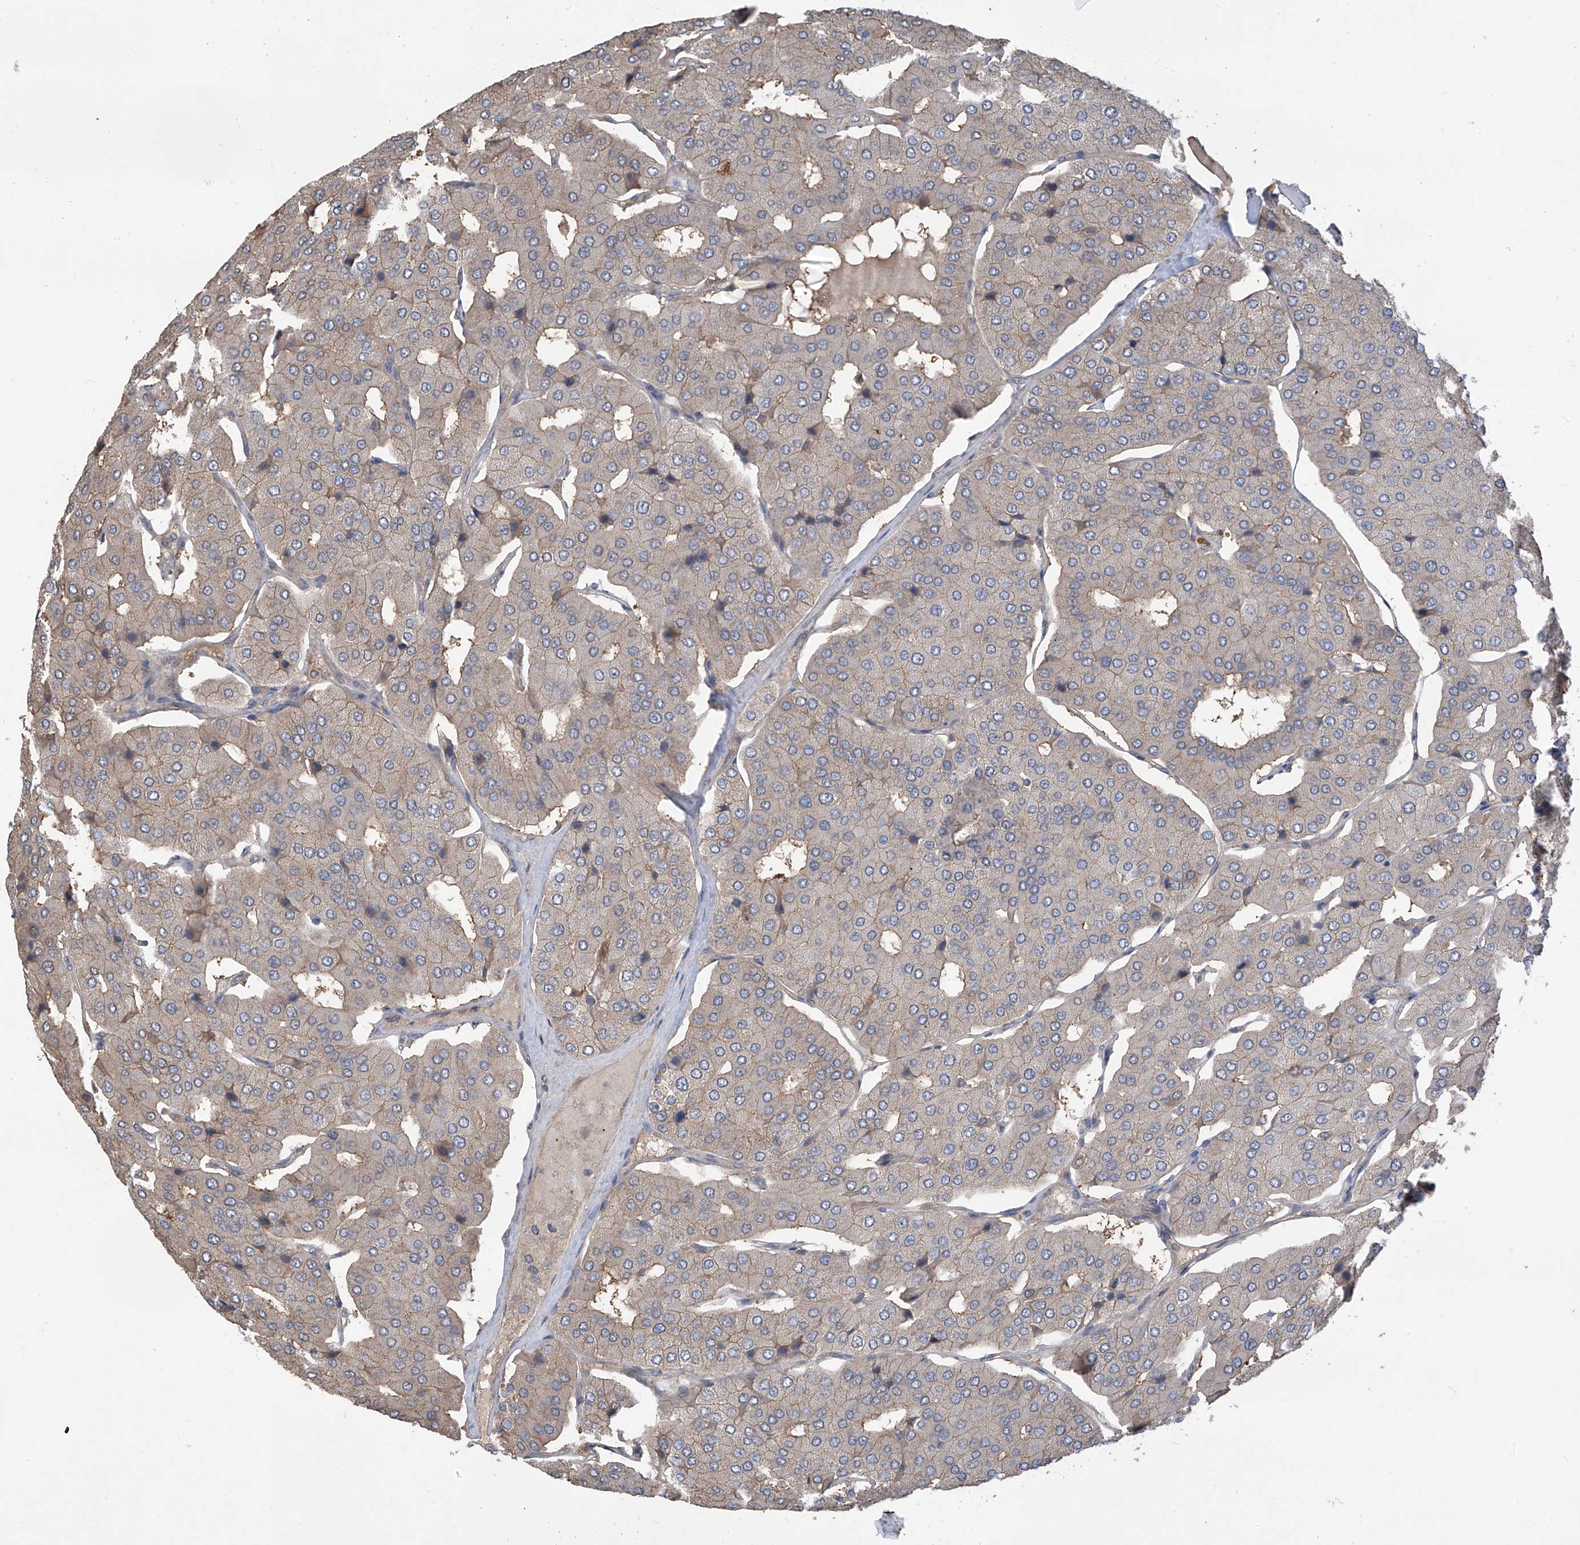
{"staining": {"intensity": "weak", "quantity": "<25%", "location": "cytoplasmic/membranous"}, "tissue": "parathyroid gland", "cell_type": "Glandular cells", "image_type": "normal", "snomed": [{"axis": "morphology", "description": "Normal tissue, NOS"}, {"axis": "morphology", "description": "Adenoma, NOS"}, {"axis": "topography", "description": "Parathyroid gland"}], "caption": "Immunohistochemical staining of normal human parathyroid gland displays no significant positivity in glandular cells.", "gene": "PHACTR4", "patient": {"sex": "female", "age": 86}}